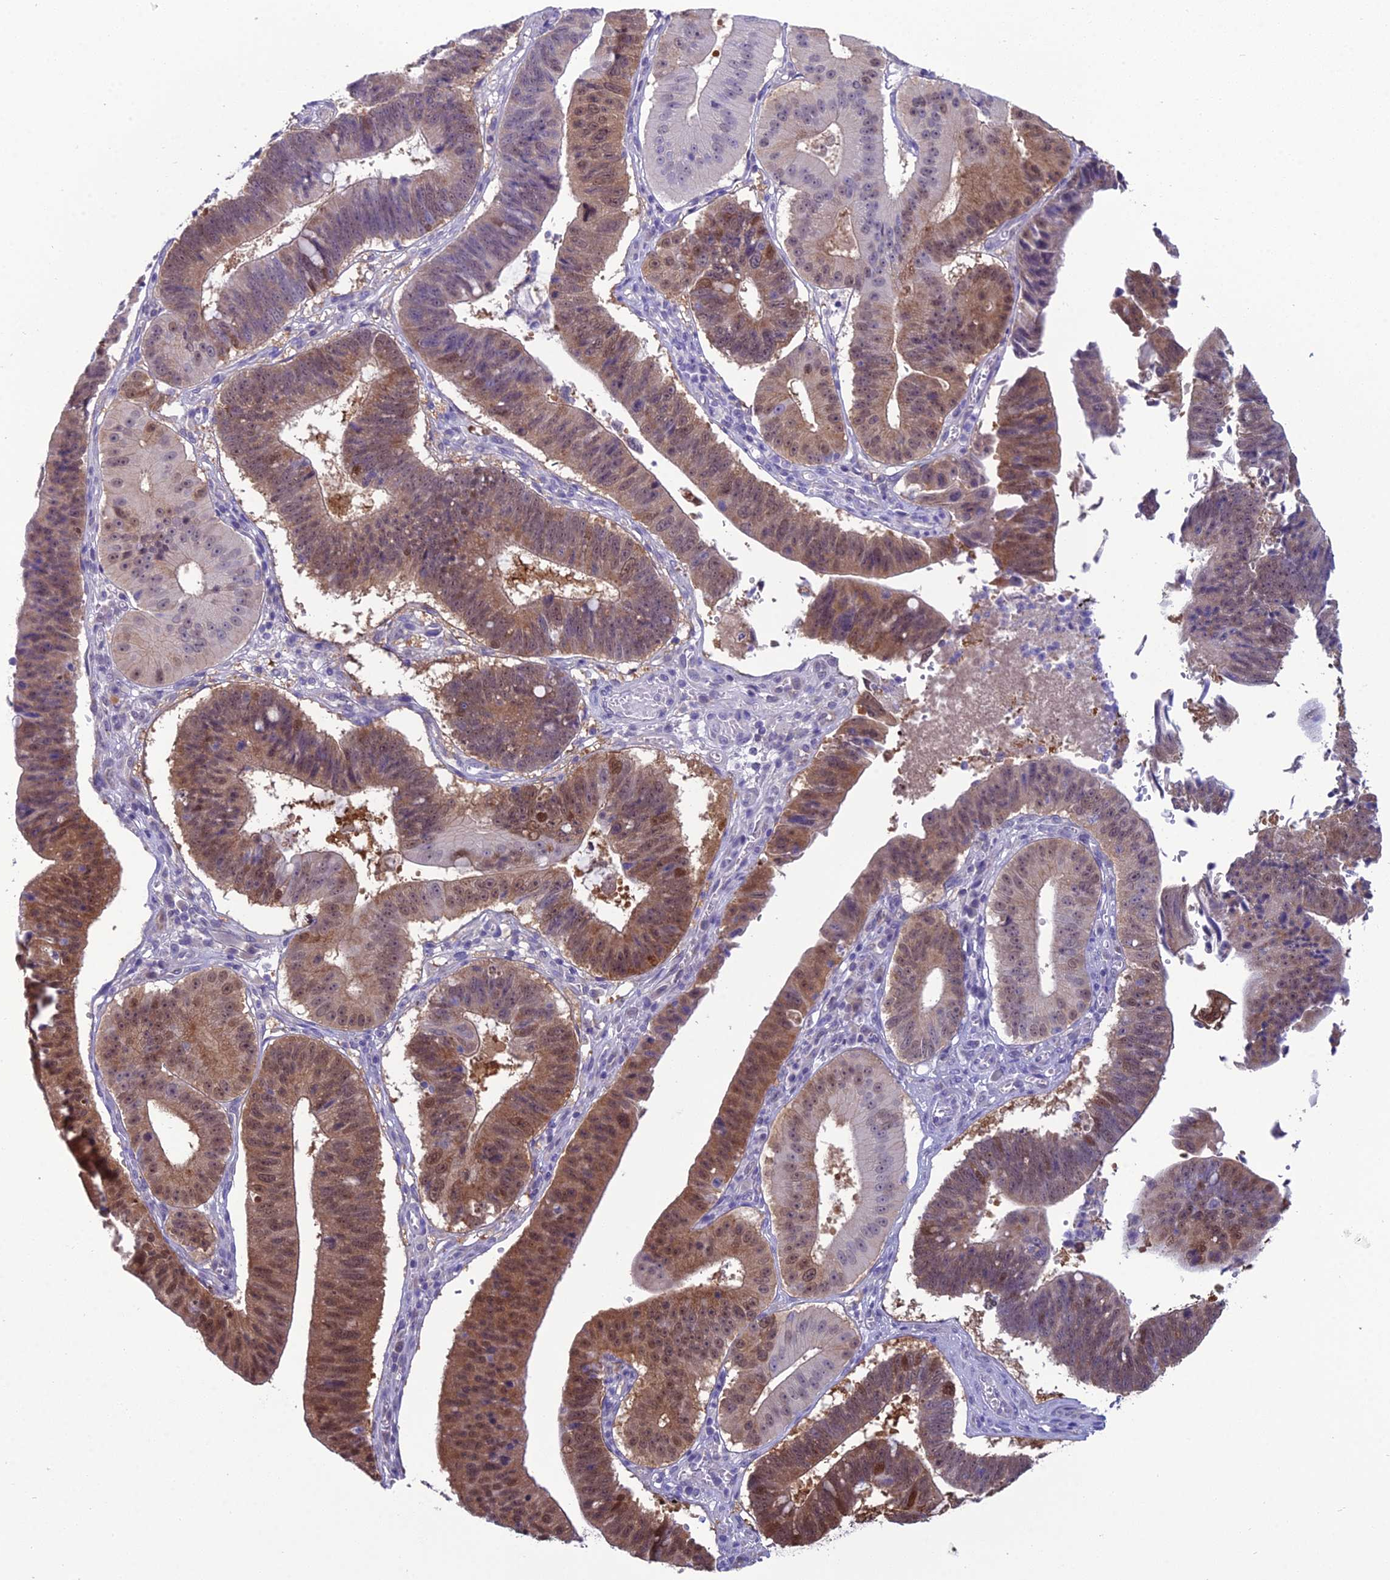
{"staining": {"intensity": "moderate", "quantity": ">75%", "location": "cytoplasmic/membranous,nuclear"}, "tissue": "stomach cancer", "cell_type": "Tumor cells", "image_type": "cancer", "snomed": [{"axis": "morphology", "description": "Adenocarcinoma, NOS"}, {"axis": "topography", "description": "Stomach"}], "caption": "About >75% of tumor cells in human stomach cancer (adenocarcinoma) exhibit moderate cytoplasmic/membranous and nuclear protein staining as visualized by brown immunohistochemical staining.", "gene": "GNPNAT1", "patient": {"sex": "male", "age": 59}}